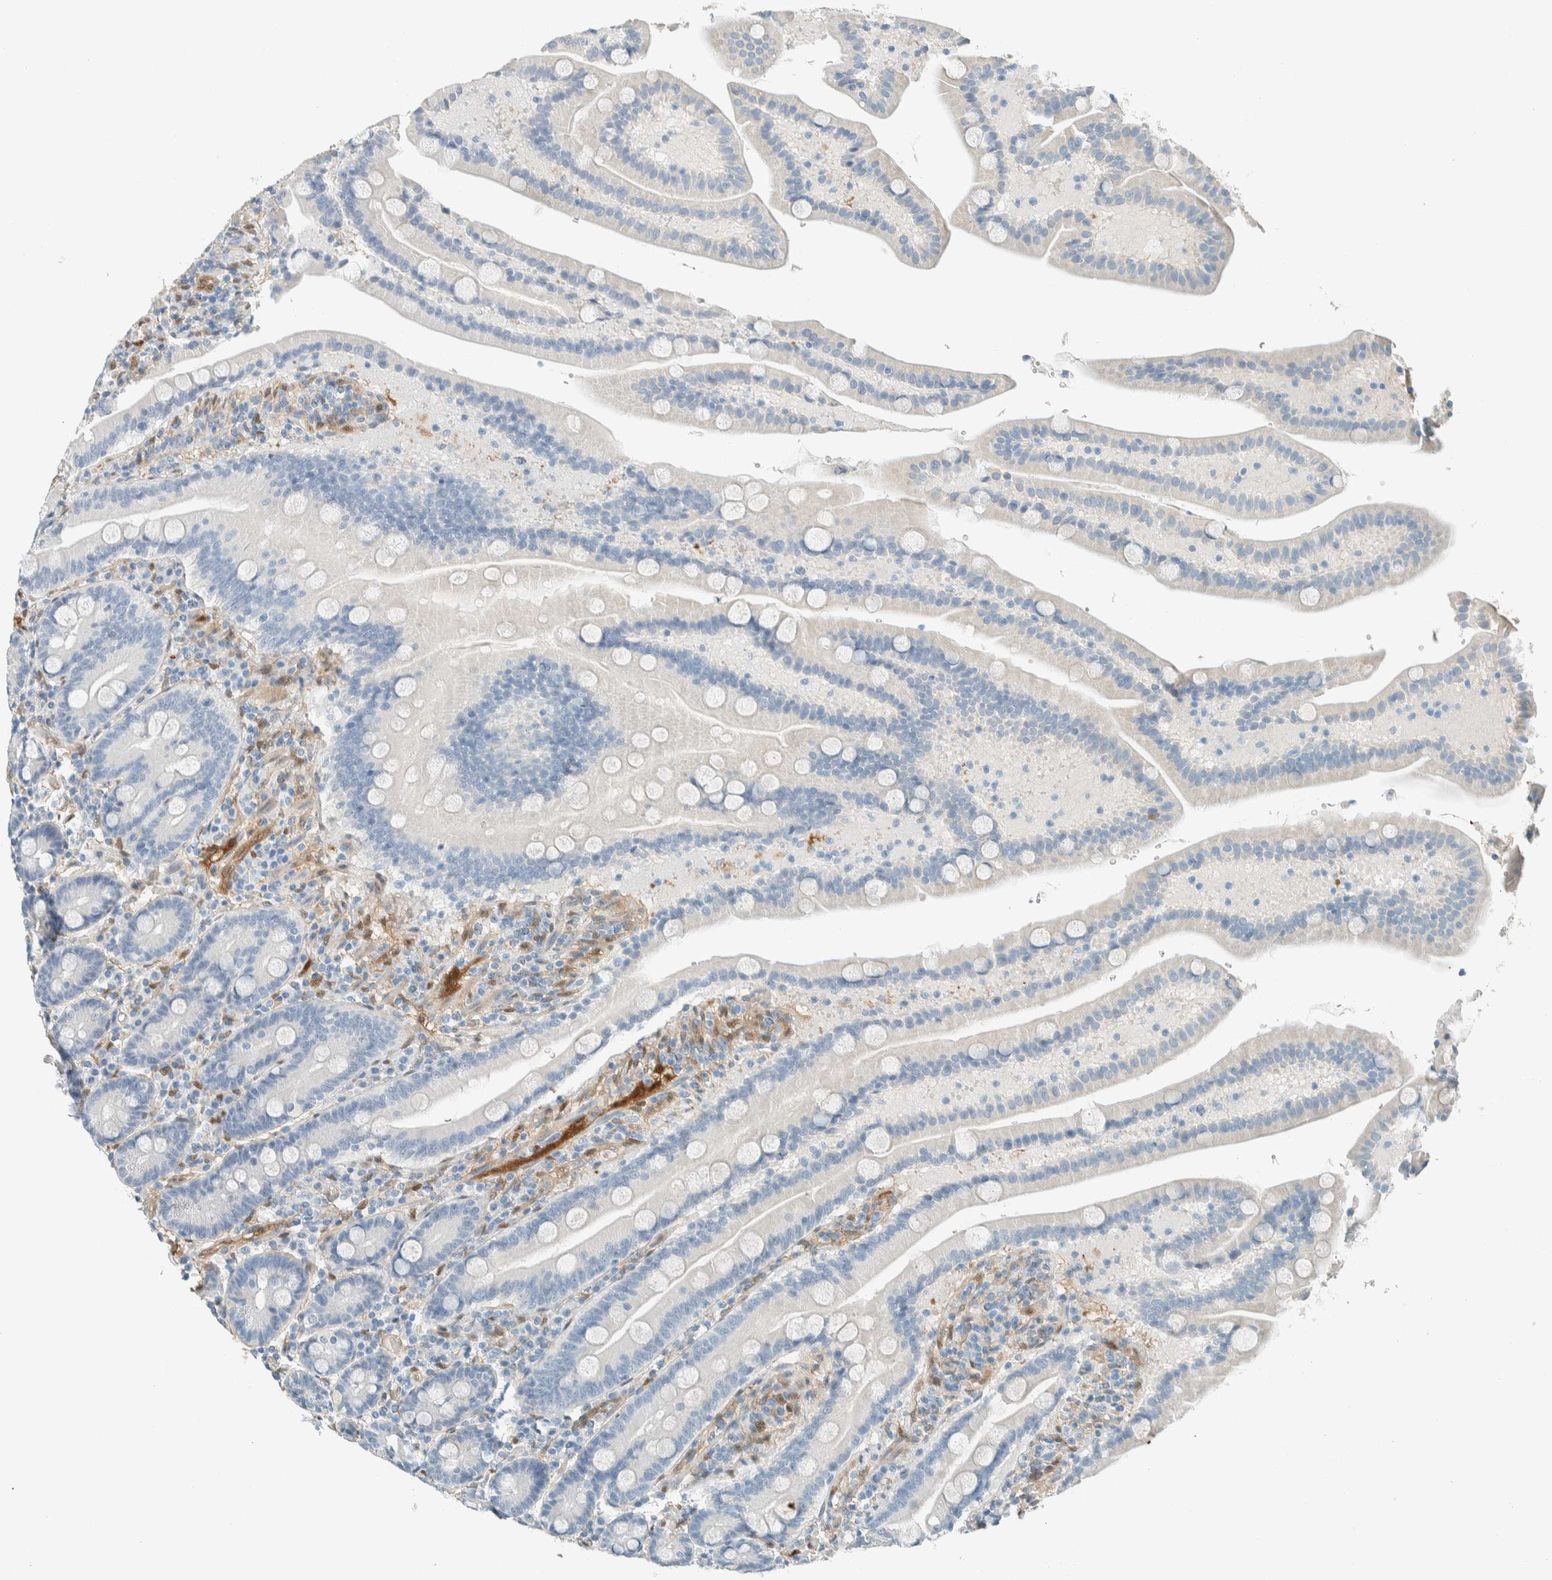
{"staining": {"intensity": "negative", "quantity": "none", "location": "none"}, "tissue": "duodenum", "cell_type": "Glandular cells", "image_type": "normal", "snomed": [{"axis": "morphology", "description": "Normal tissue, NOS"}, {"axis": "topography", "description": "Duodenum"}], "caption": "A high-resolution histopathology image shows immunohistochemistry (IHC) staining of normal duodenum, which exhibits no significant positivity in glandular cells.", "gene": "NXN", "patient": {"sex": "male", "age": 54}}